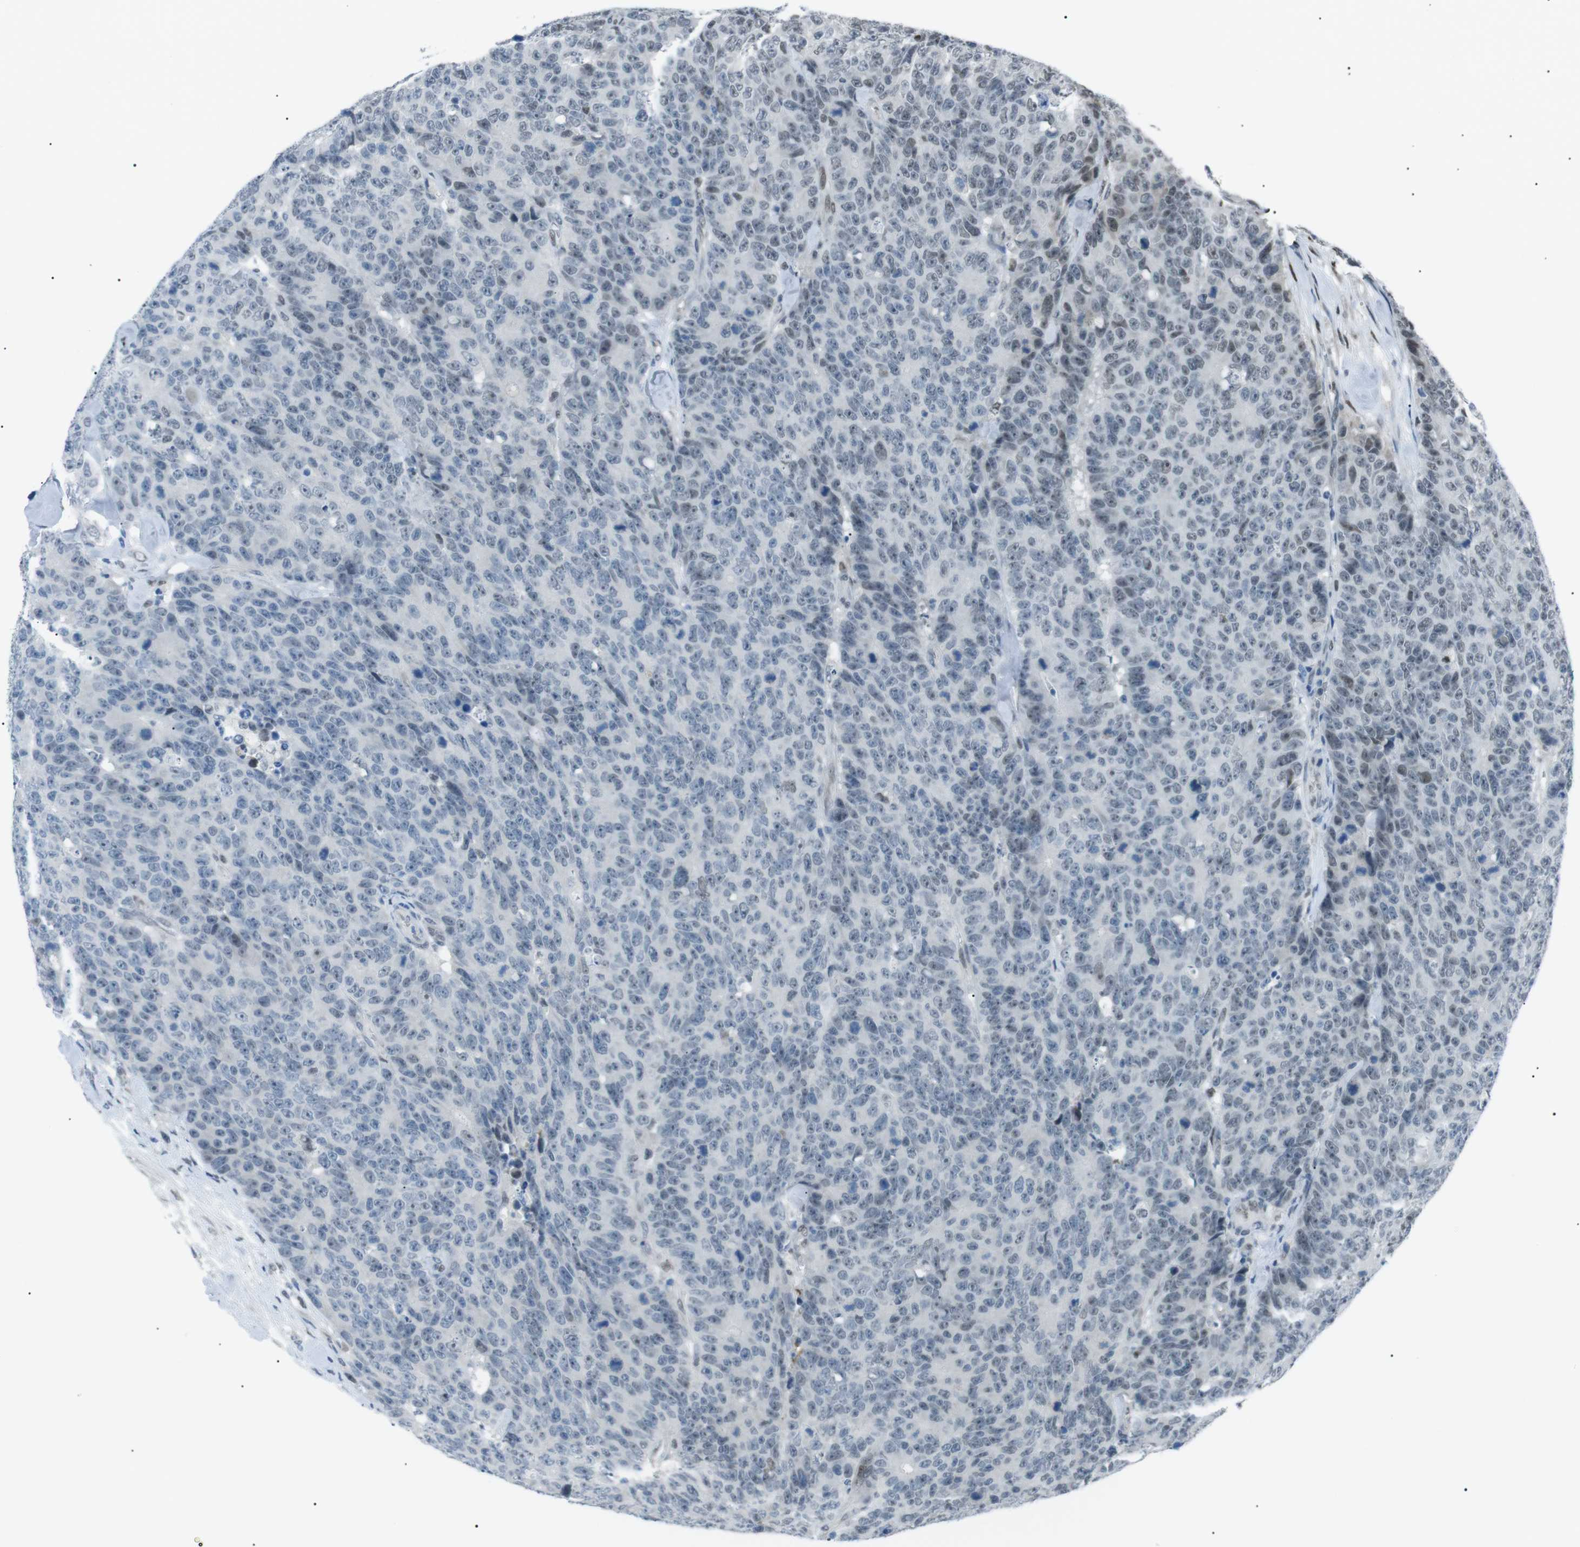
{"staining": {"intensity": "weak", "quantity": "<25%", "location": "nuclear"}, "tissue": "colorectal cancer", "cell_type": "Tumor cells", "image_type": "cancer", "snomed": [{"axis": "morphology", "description": "Adenocarcinoma, NOS"}, {"axis": "topography", "description": "Colon"}], "caption": "Colorectal cancer stained for a protein using IHC reveals no positivity tumor cells.", "gene": "SRPK2", "patient": {"sex": "female", "age": 86}}